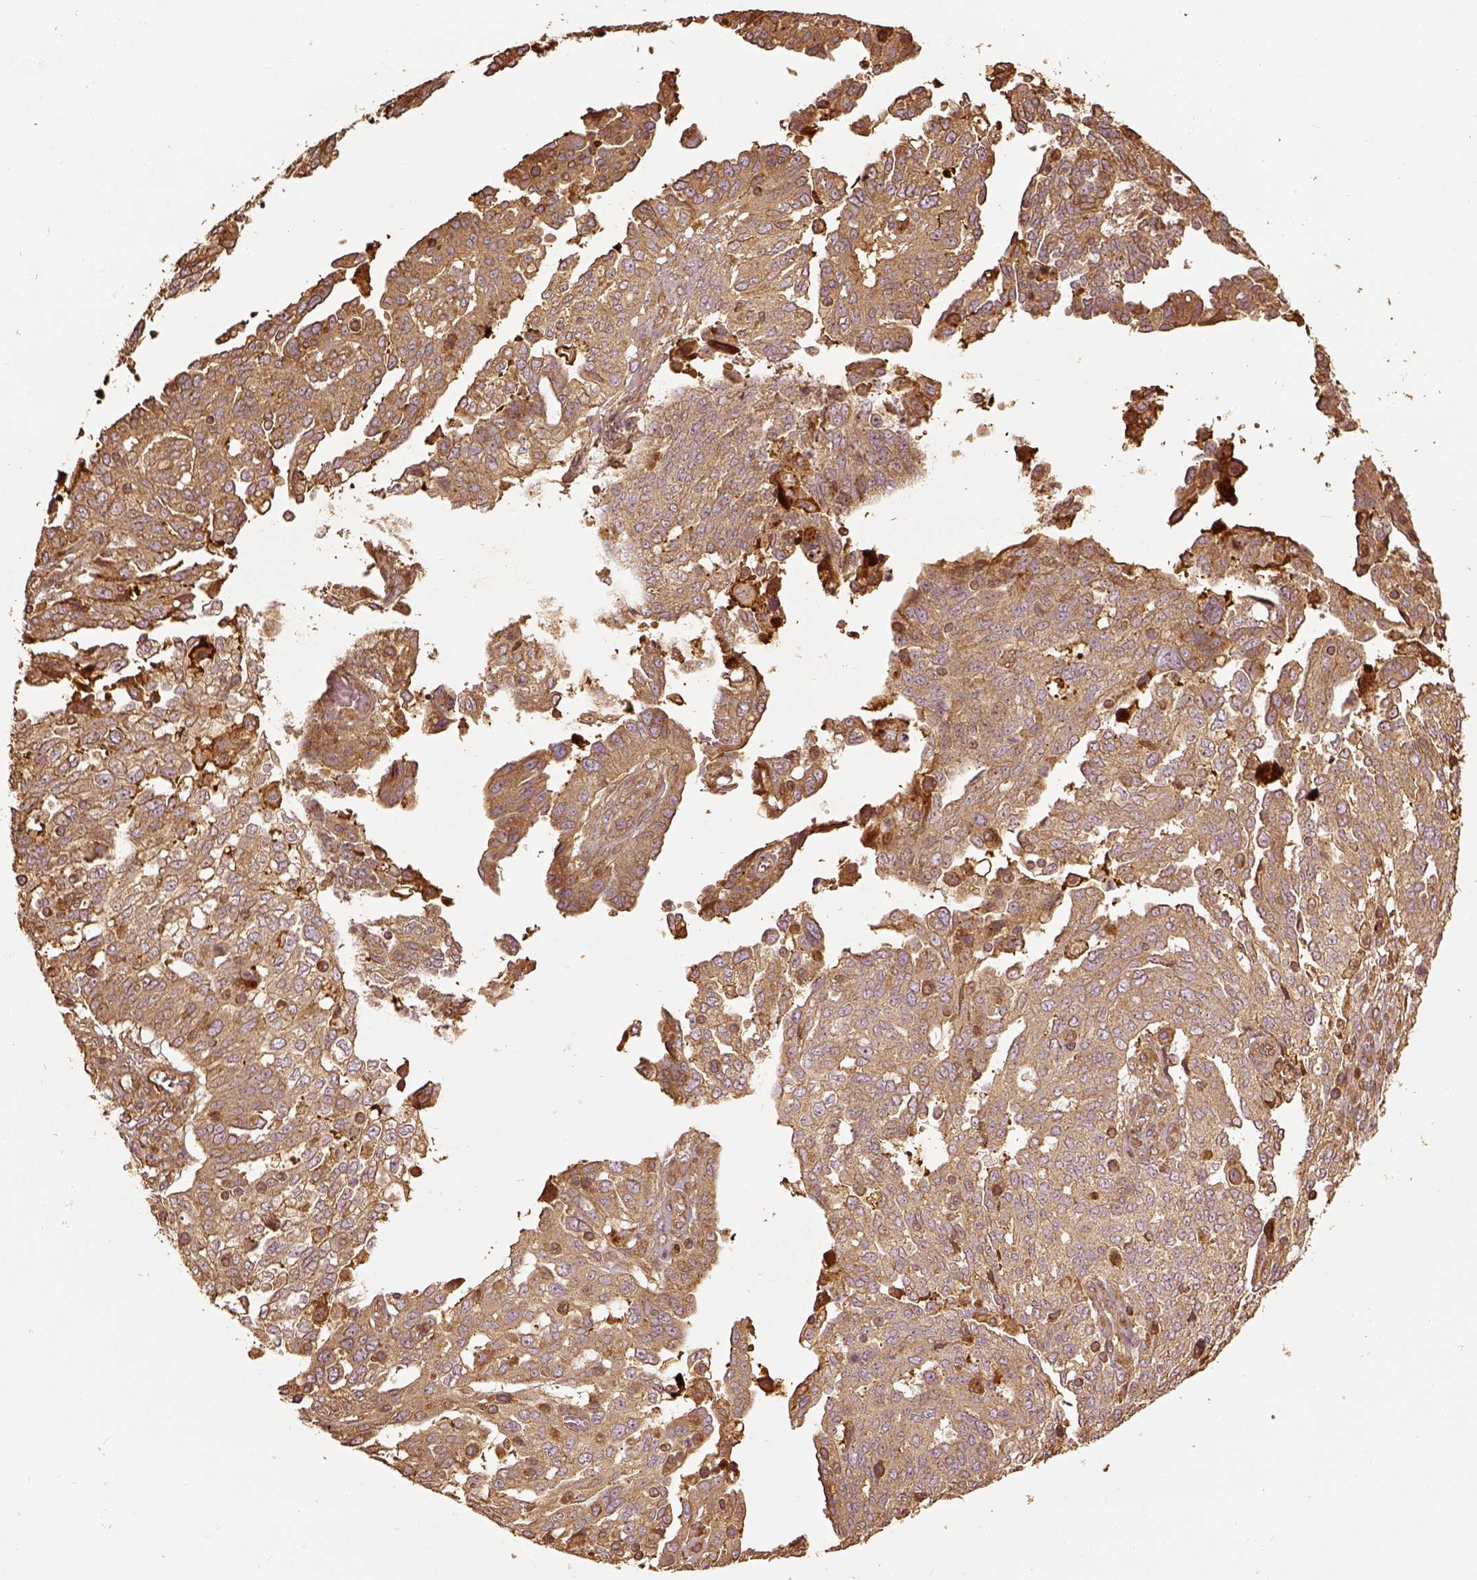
{"staining": {"intensity": "weak", "quantity": ">75%", "location": "cytoplasmic/membranous"}, "tissue": "ovarian cancer", "cell_type": "Tumor cells", "image_type": "cancer", "snomed": [{"axis": "morphology", "description": "Cystadenocarcinoma, serous, NOS"}, {"axis": "topography", "description": "Ovary"}], "caption": "Ovarian cancer (serous cystadenocarcinoma) stained with a brown dye reveals weak cytoplasmic/membranous positive expression in about >75% of tumor cells.", "gene": "VEGFA", "patient": {"sex": "female", "age": 67}}